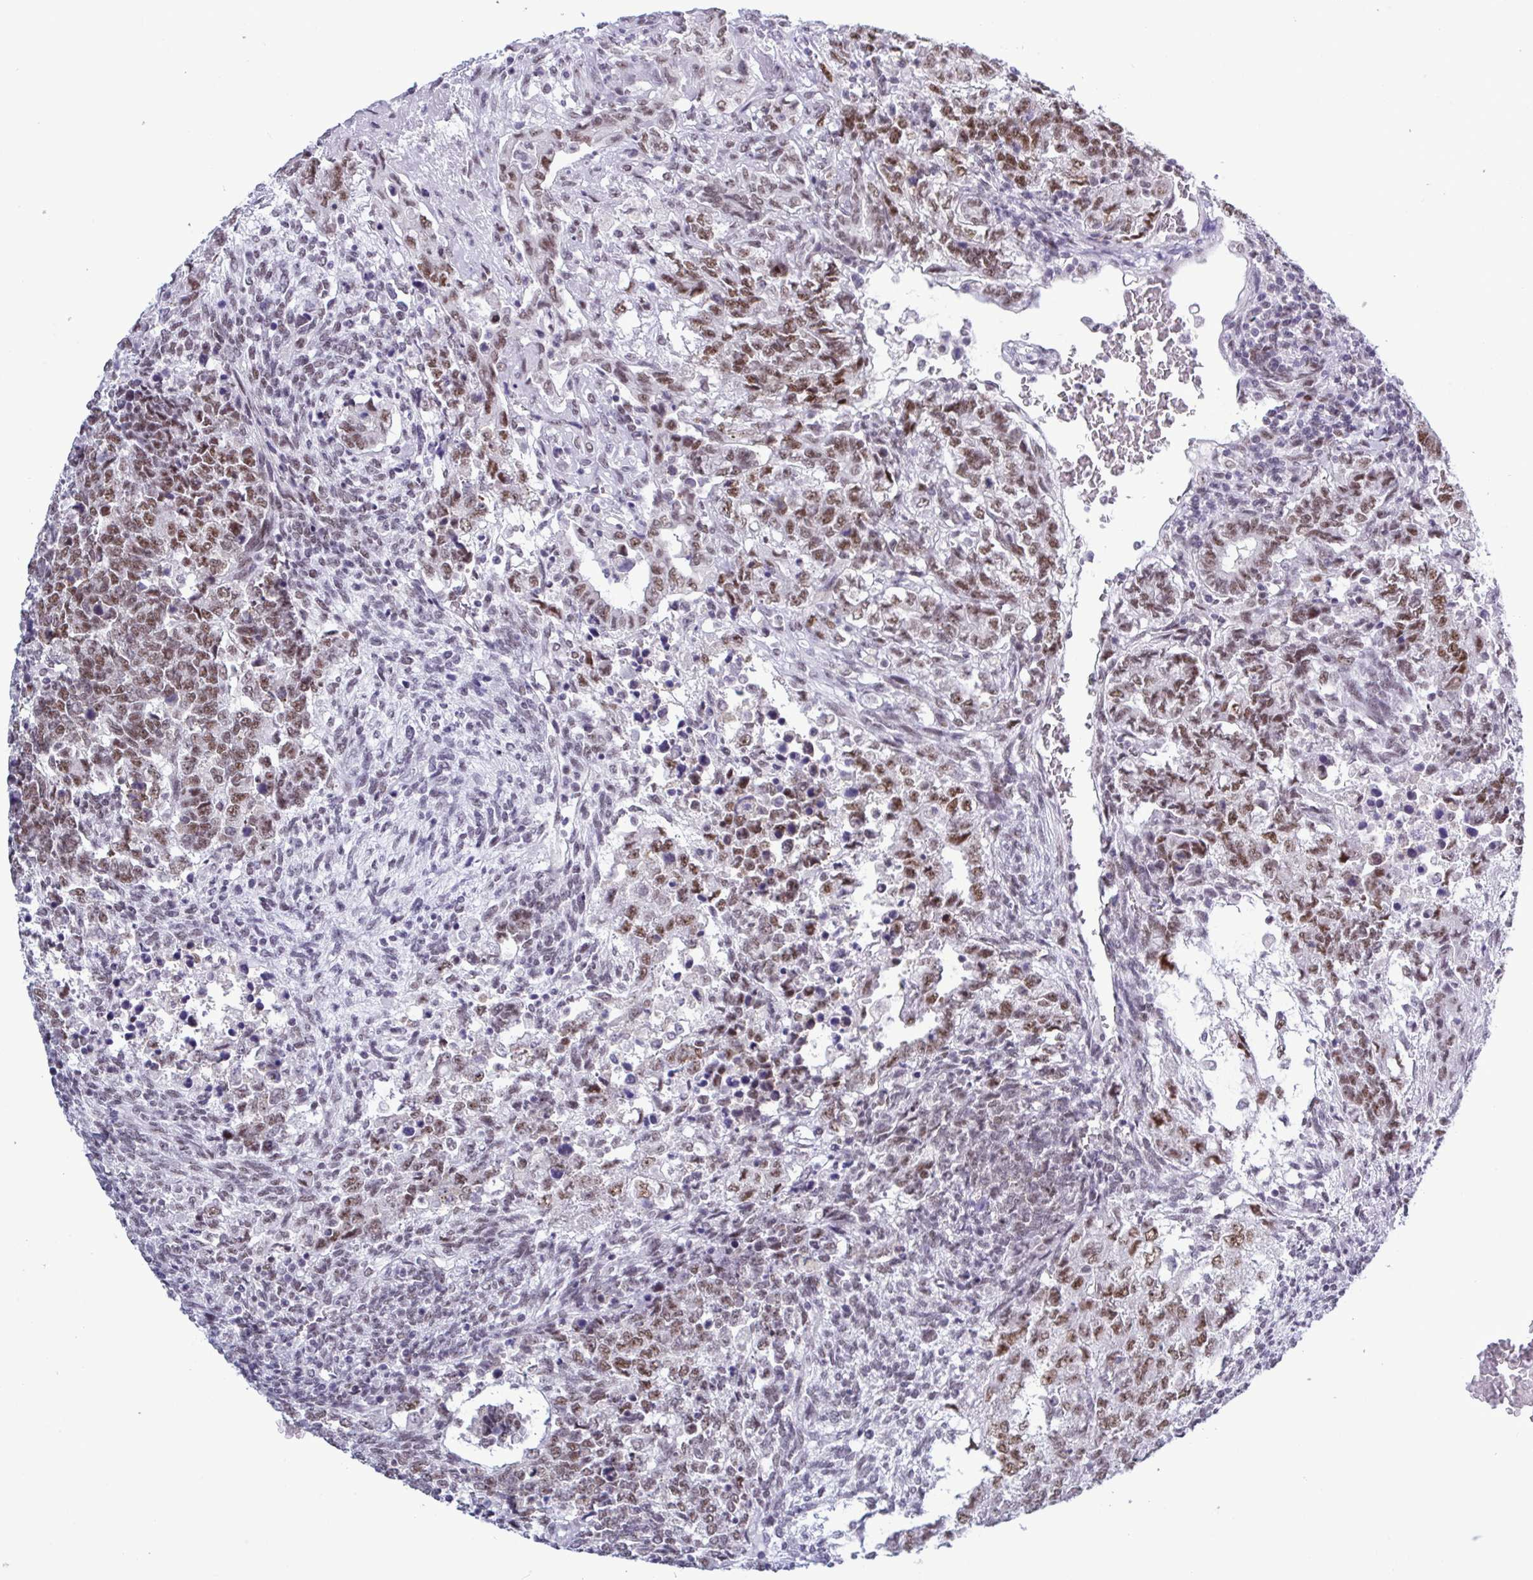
{"staining": {"intensity": "moderate", "quantity": ">75%", "location": "nuclear"}, "tissue": "testis cancer", "cell_type": "Tumor cells", "image_type": "cancer", "snomed": [{"axis": "morphology", "description": "Carcinoma, Embryonal, NOS"}, {"axis": "topography", "description": "Testis"}], "caption": "Embryonal carcinoma (testis) stained with DAB (3,3'-diaminobenzidine) immunohistochemistry (IHC) exhibits medium levels of moderate nuclear expression in about >75% of tumor cells.", "gene": "PPP1R10", "patient": {"sex": "male", "age": 23}}